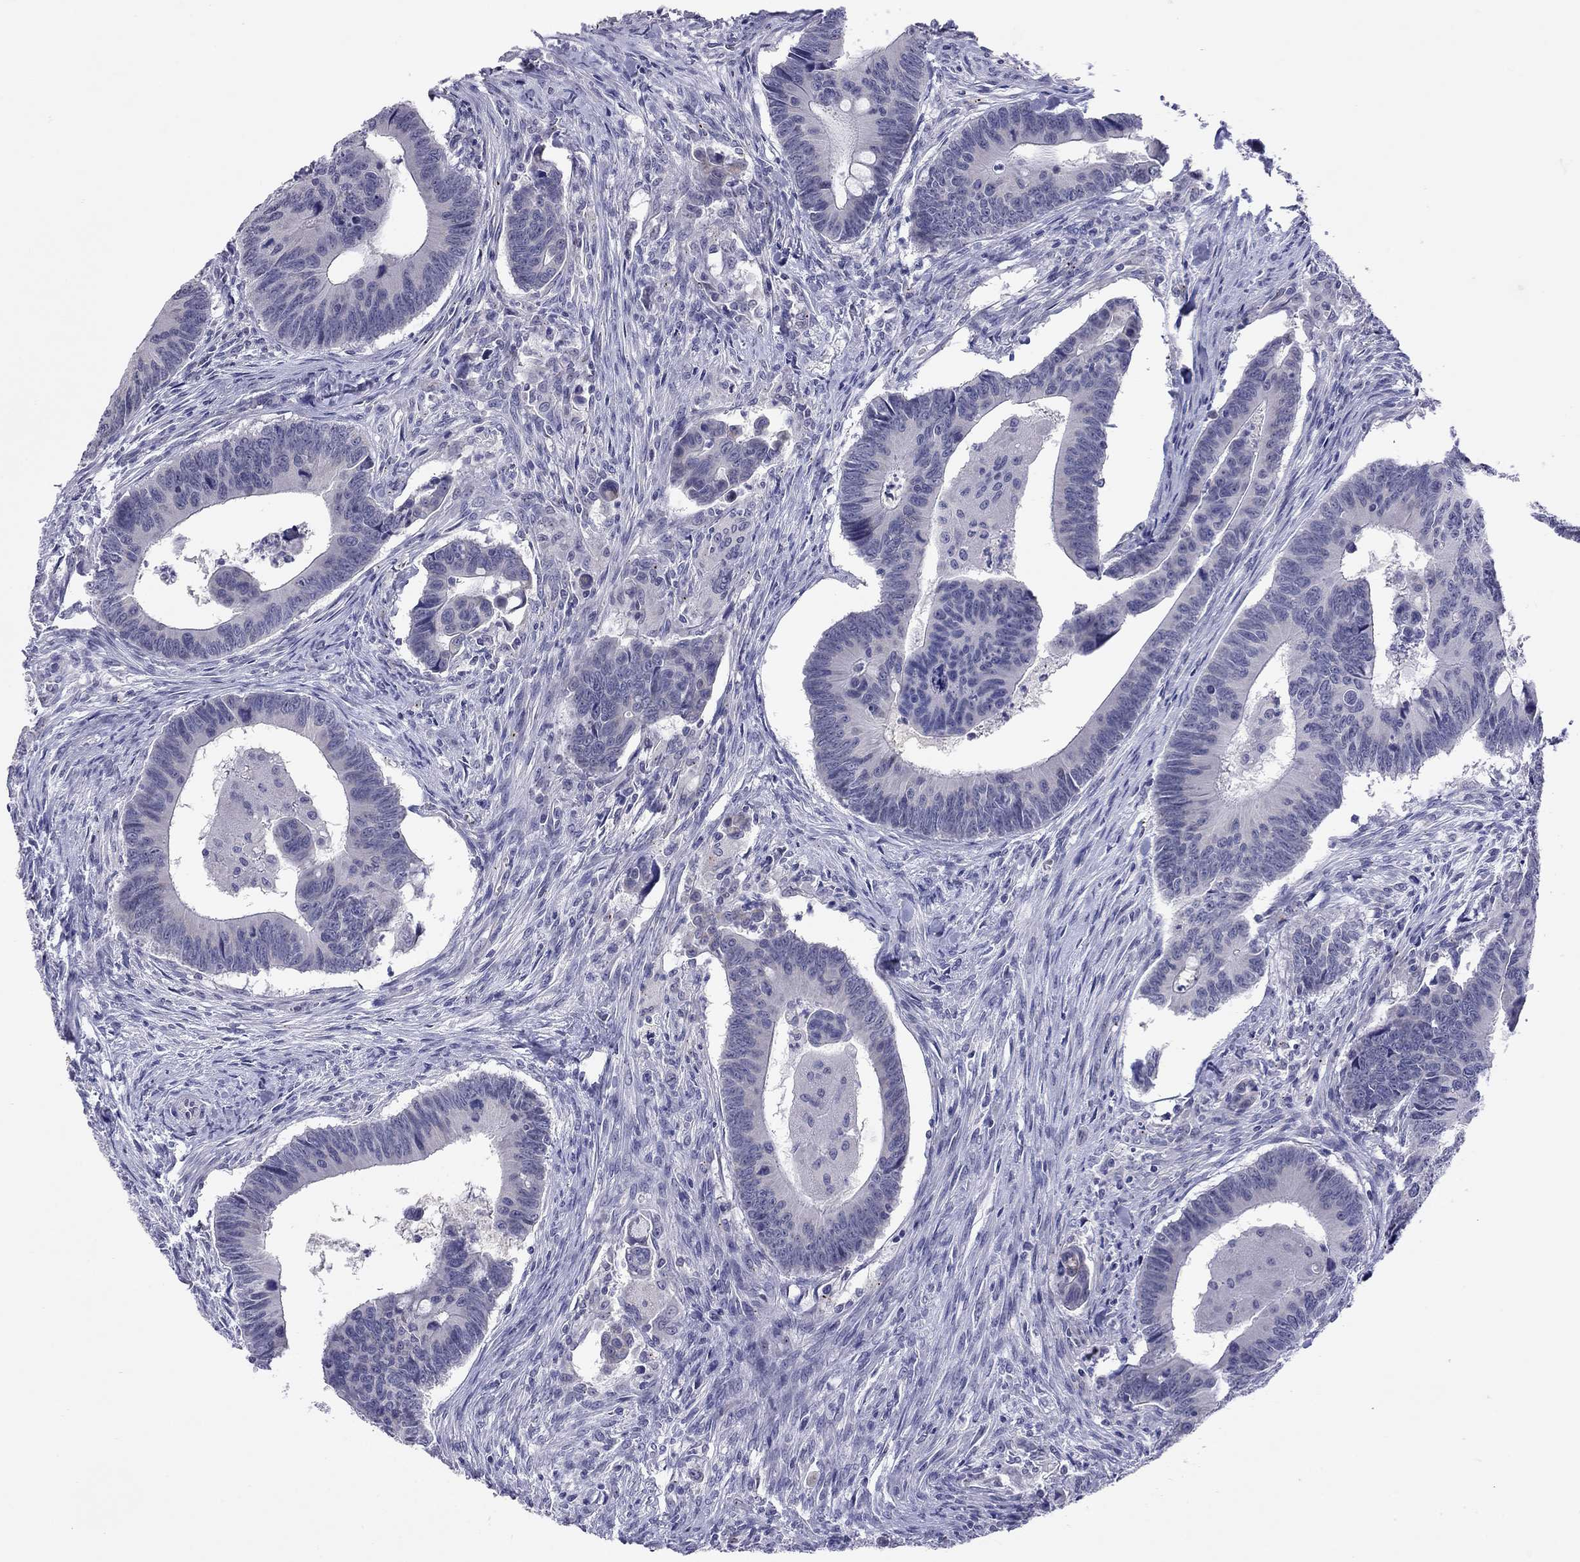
{"staining": {"intensity": "negative", "quantity": "none", "location": "none"}, "tissue": "colorectal cancer", "cell_type": "Tumor cells", "image_type": "cancer", "snomed": [{"axis": "morphology", "description": "Adenocarcinoma, NOS"}, {"axis": "topography", "description": "Rectum"}], "caption": "Human colorectal cancer (adenocarcinoma) stained for a protein using IHC demonstrates no positivity in tumor cells.", "gene": "ARMC12", "patient": {"sex": "male", "age": 67}}